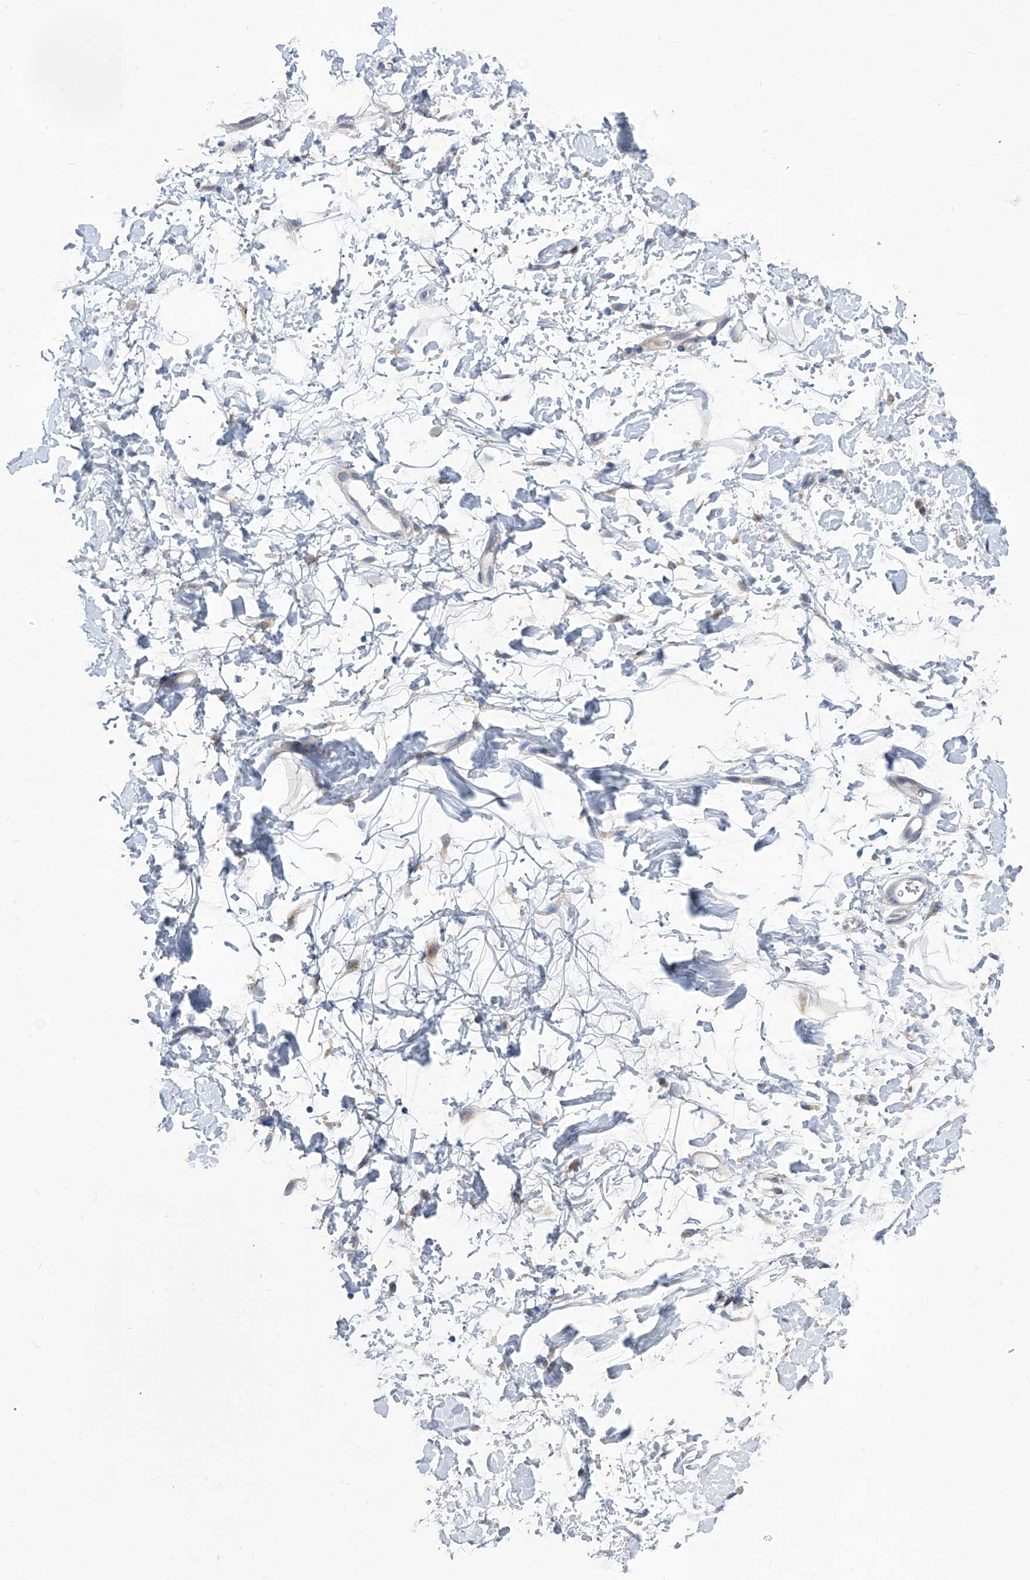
{"staining": {"intensity": "negative", "quantity": "none", "location": "none"}, "tissue": "soft tissue", "cell_type": "Fibroblasts", "image_type": "normal", "snomed": [{"axis": "morphology", "description": "Normal tissue, NOS"}, {"axis": "morphology", "description": "Adenocarcinoma, NOS"}, {"axis": "topography", "description": "Pancreas"}, {"axis": "topography", "description": "Peripheral nerve tissue"}], "caption": "Fibroblasts show no significant protein expression in unremarkable soft tissue. The staining was performed using DAB to visualize the protein expression in brown, while the nuclei were stained in blue with hematoxylin (Magnification: 20x).", "gene": "SRBD1", "patient": {"sex": "male", "age": 59}}